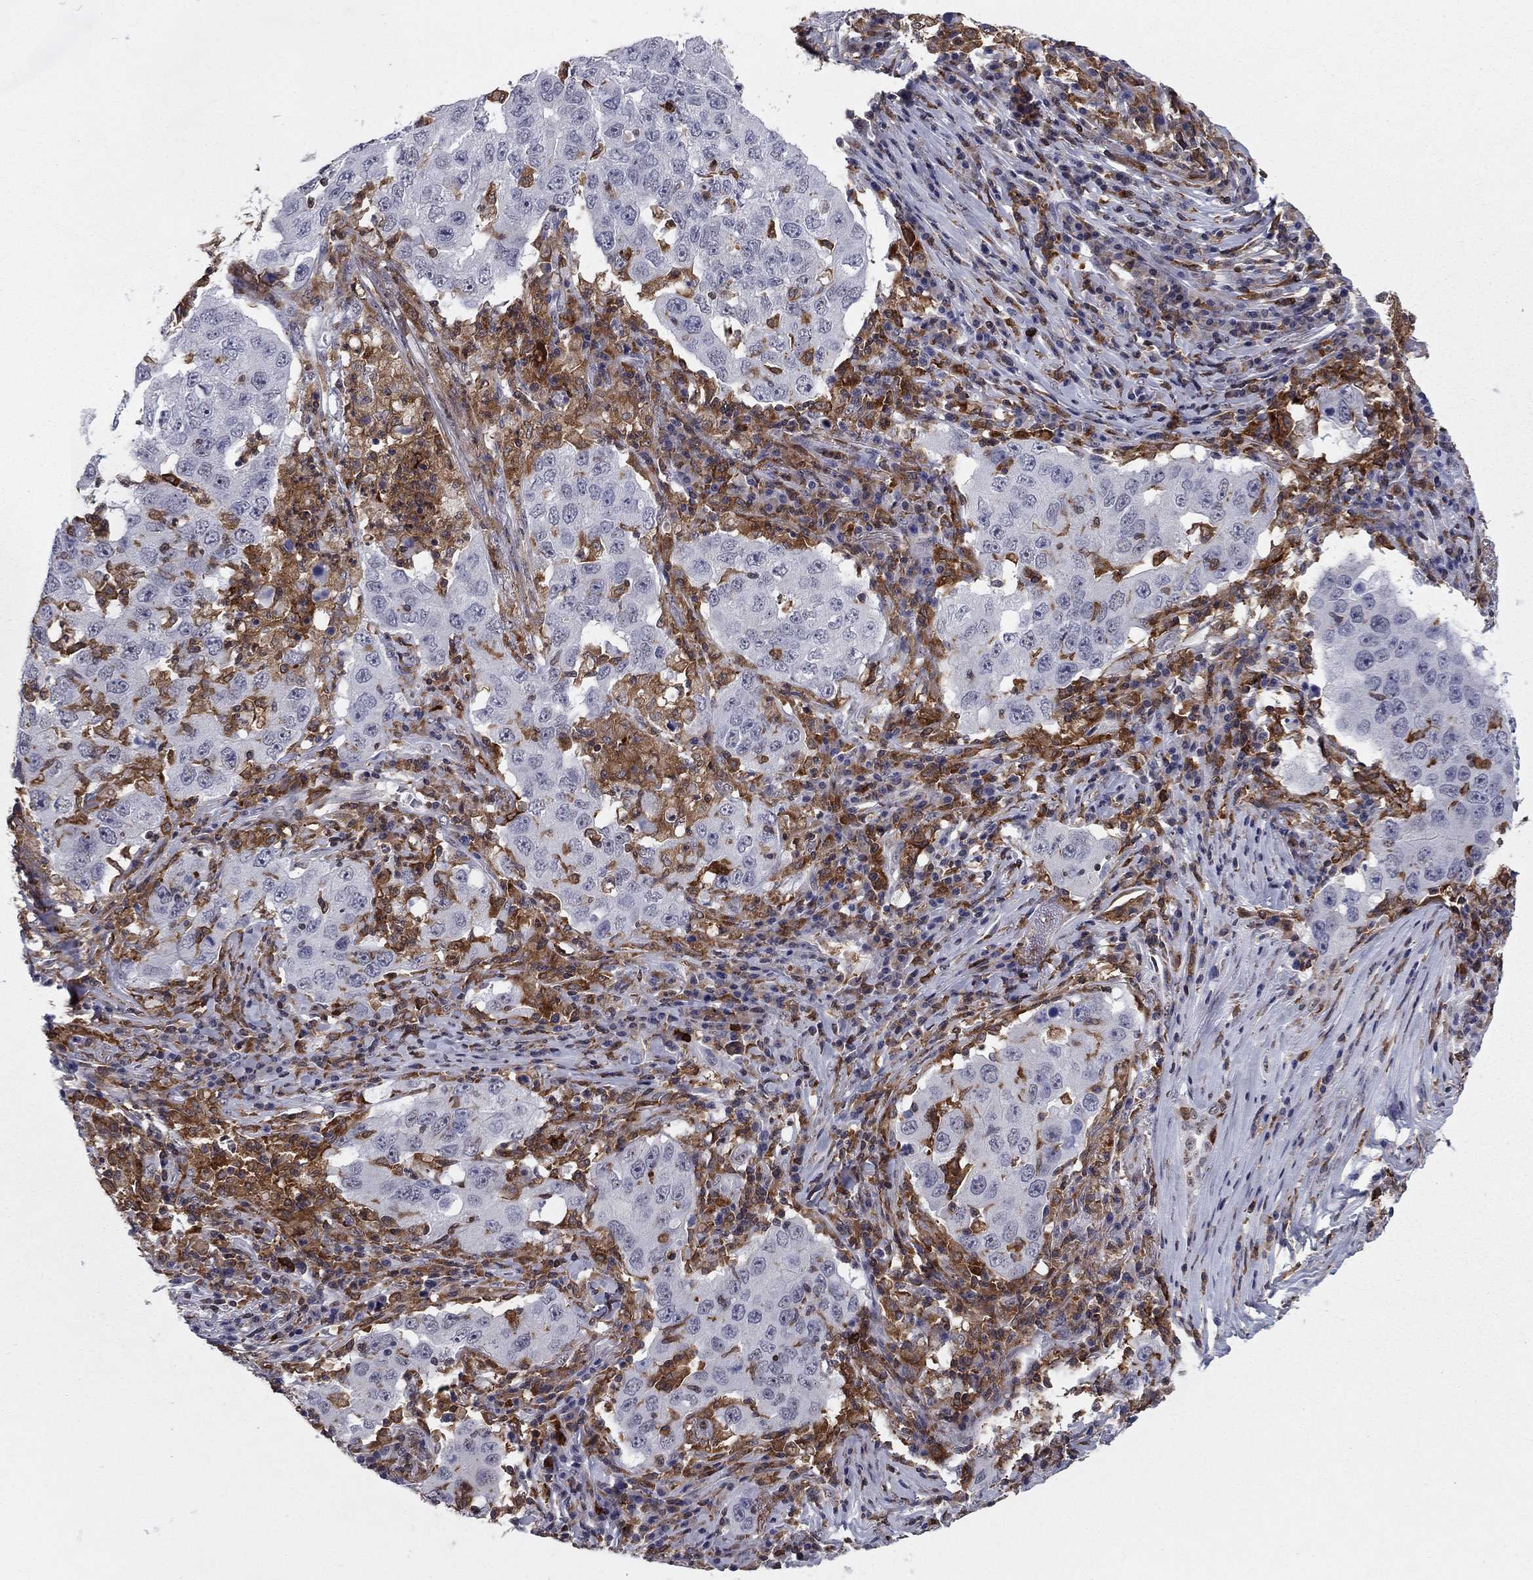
{"staining": {"intensity": "negative", "quantity": "none", "location": "none"}, "tissue": "lung cancer", "cell_type": "Tumor cells", "image_type": "cancer", "snomed": [{"axis": "morphology", "description": "Adenocarcinoma, NOS"}, {"axis": "topography", "description": "Lung"}], "caption": "DAB (3,3'-diaminobenzidine) immunohistochemical staining of human lung adenocarcinoma demonstrates no significant staining in tumor cells.", "gene": "PLCB2", "patient": {"sex": "male", "age": 73}}